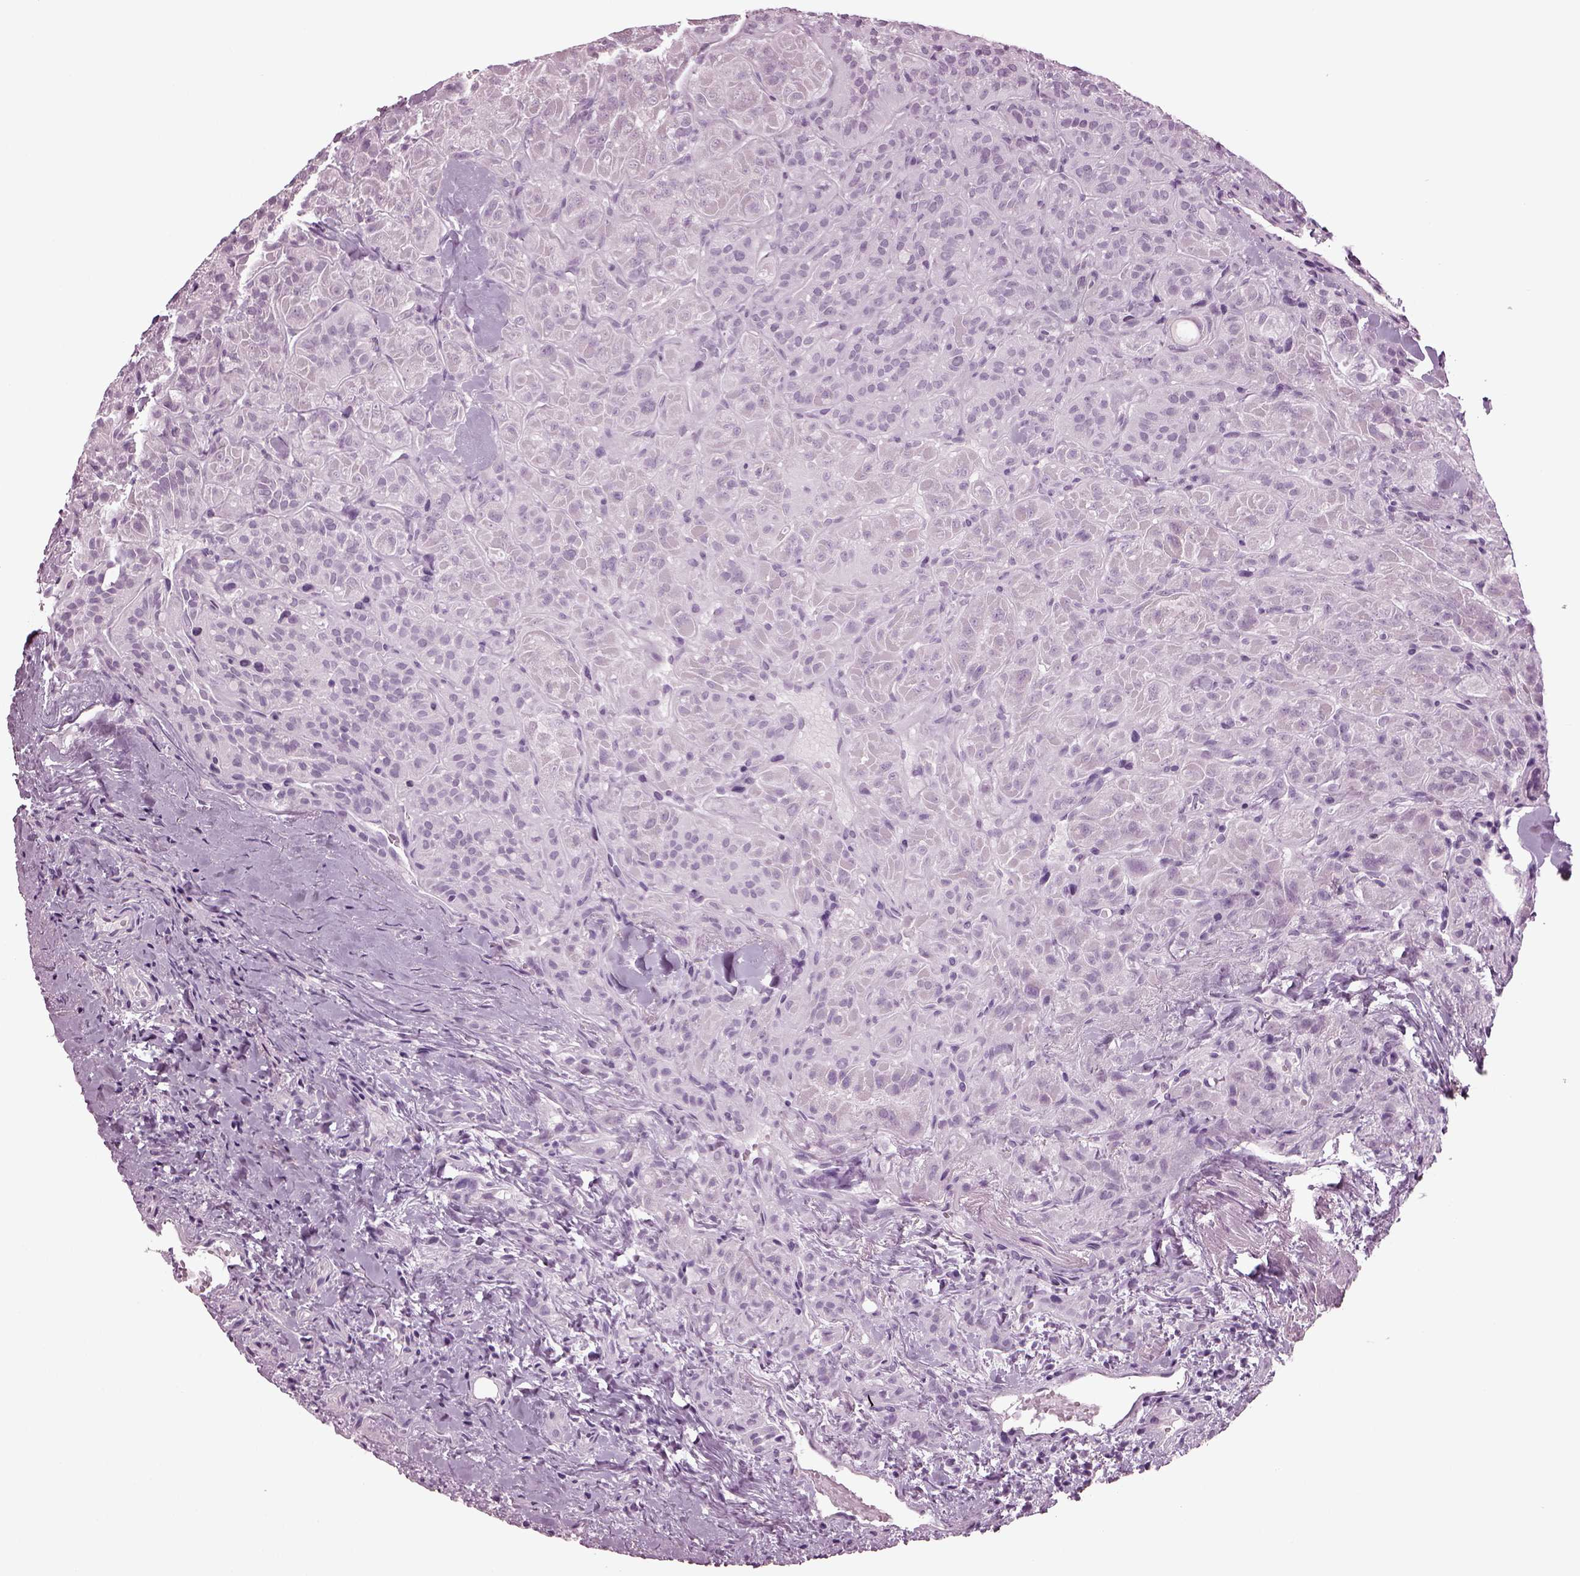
{"staining": {"intensity": "negative", "quantity": "none", "location": "none"}, "tissue": "thyroid cancer", "cell_type": "Tumor cells", "image_type": "cancer", "snomed": [{"axis": "morphology", "description": "Papillary adenocarcinoma, NOS"}, {"axis": "topography", "description": "Thyroid gland"}], "caption": "A micrograph of thyroid cancer (papillary adenocarcinoma) stained for a protein shows no brown staining in tumor cells.", "gene": "TPPP2", "patient": {"sex": "female", "age": 45}}